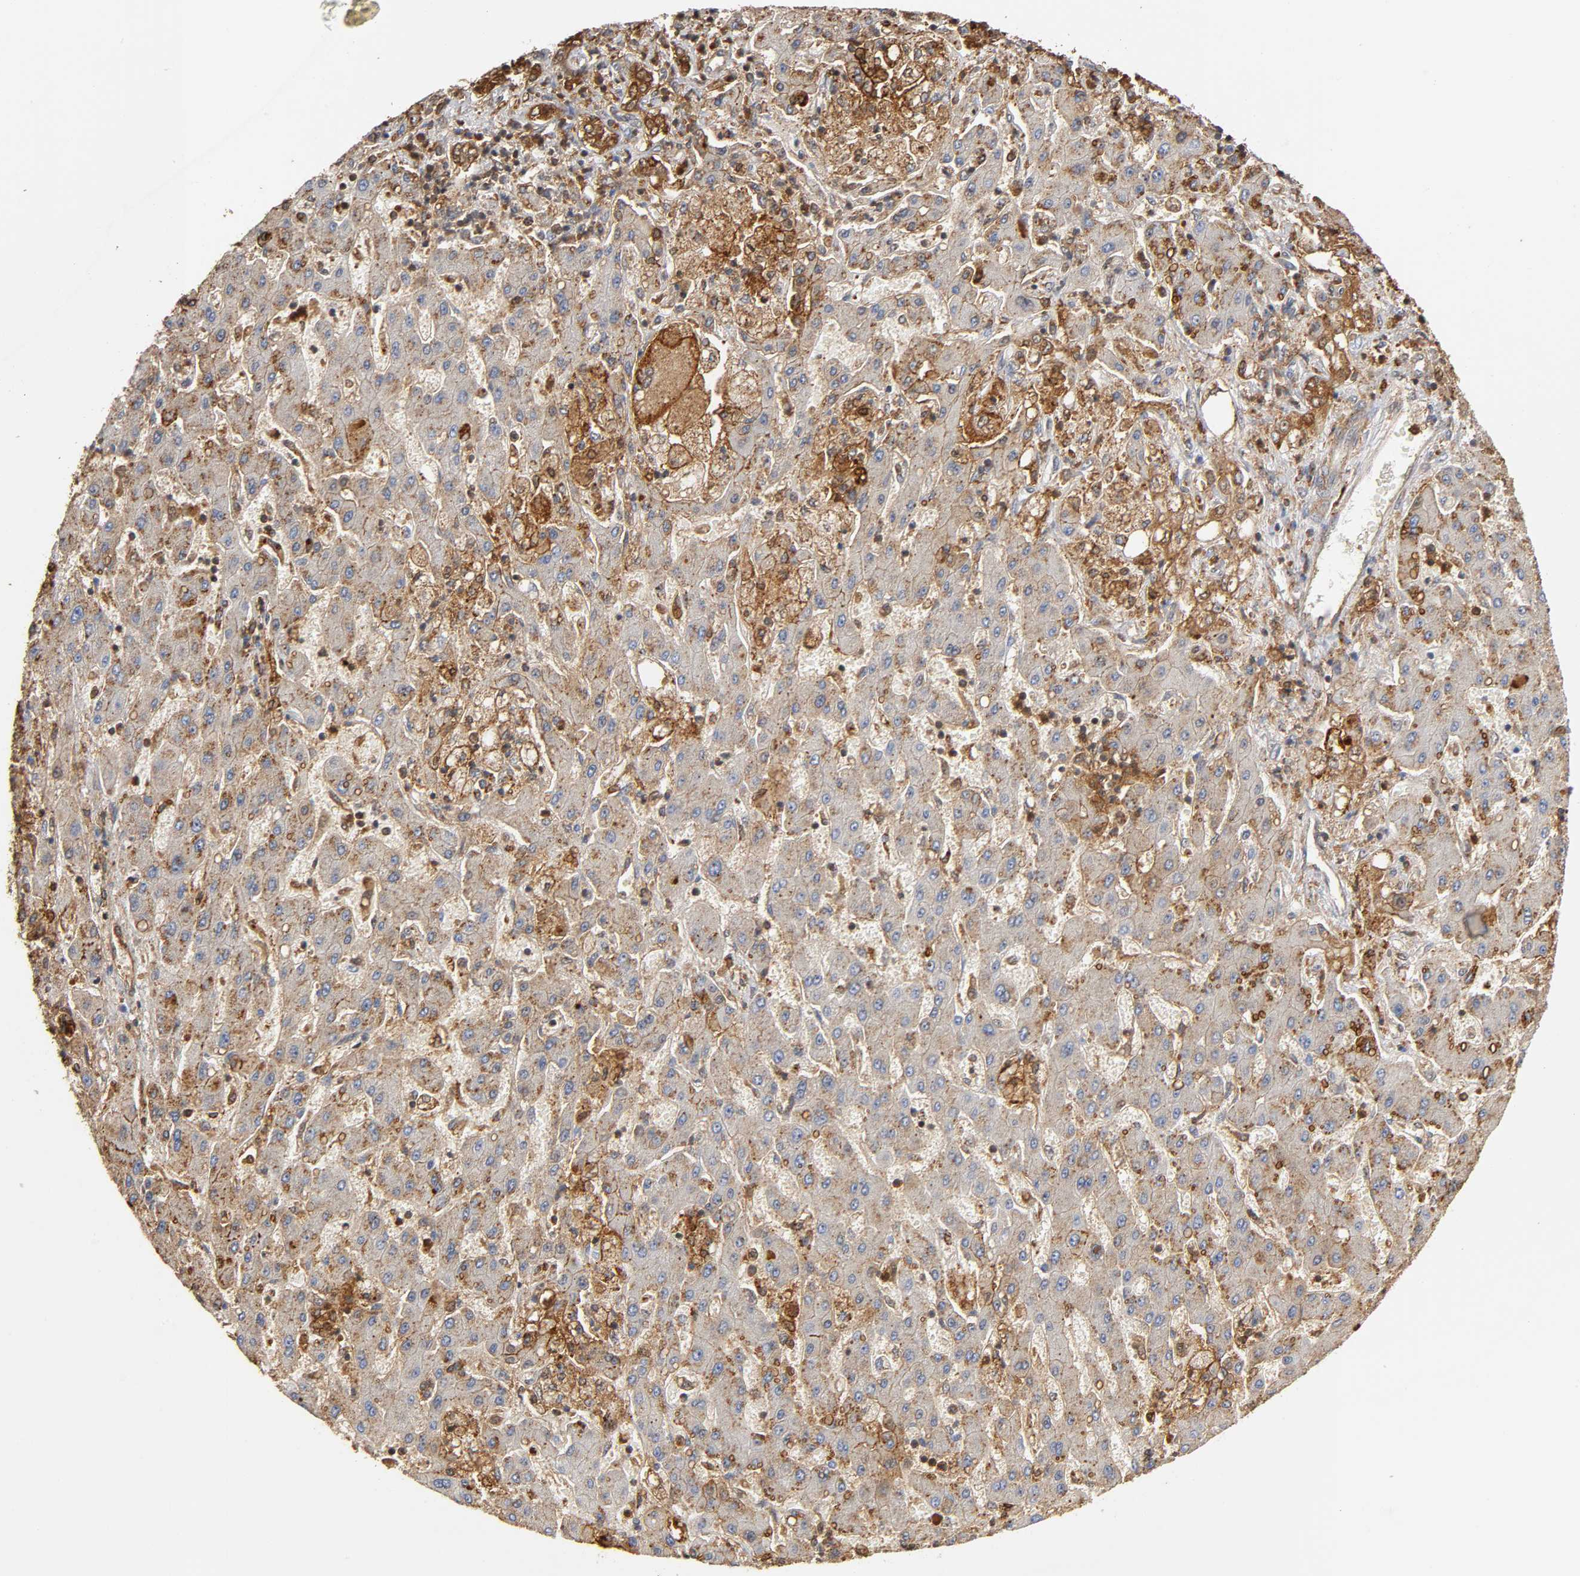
{"staining": {"intensity": "moderate", "quantity": ">75%", "location": "cytoplasmic/membranous,nuclear"}, "tissue": "liver cancer", "cell_type": "Tumor cells", "image_type": "cancer", "snomed": [{"axis": "morphology", "description": "Cholangiocarcinoma"}, {"axis": "topography", "description": "Liver"}], "caption": "There is medium levels of moderate cytoplasmic/membranous and nuclear expression in tumor cells of liver cholangiocarcinoma, as demonstrated by immunohistochemical staining (brown color).", "gene": "ANXA11", "patient": {"sex": "male", "age": 50}}